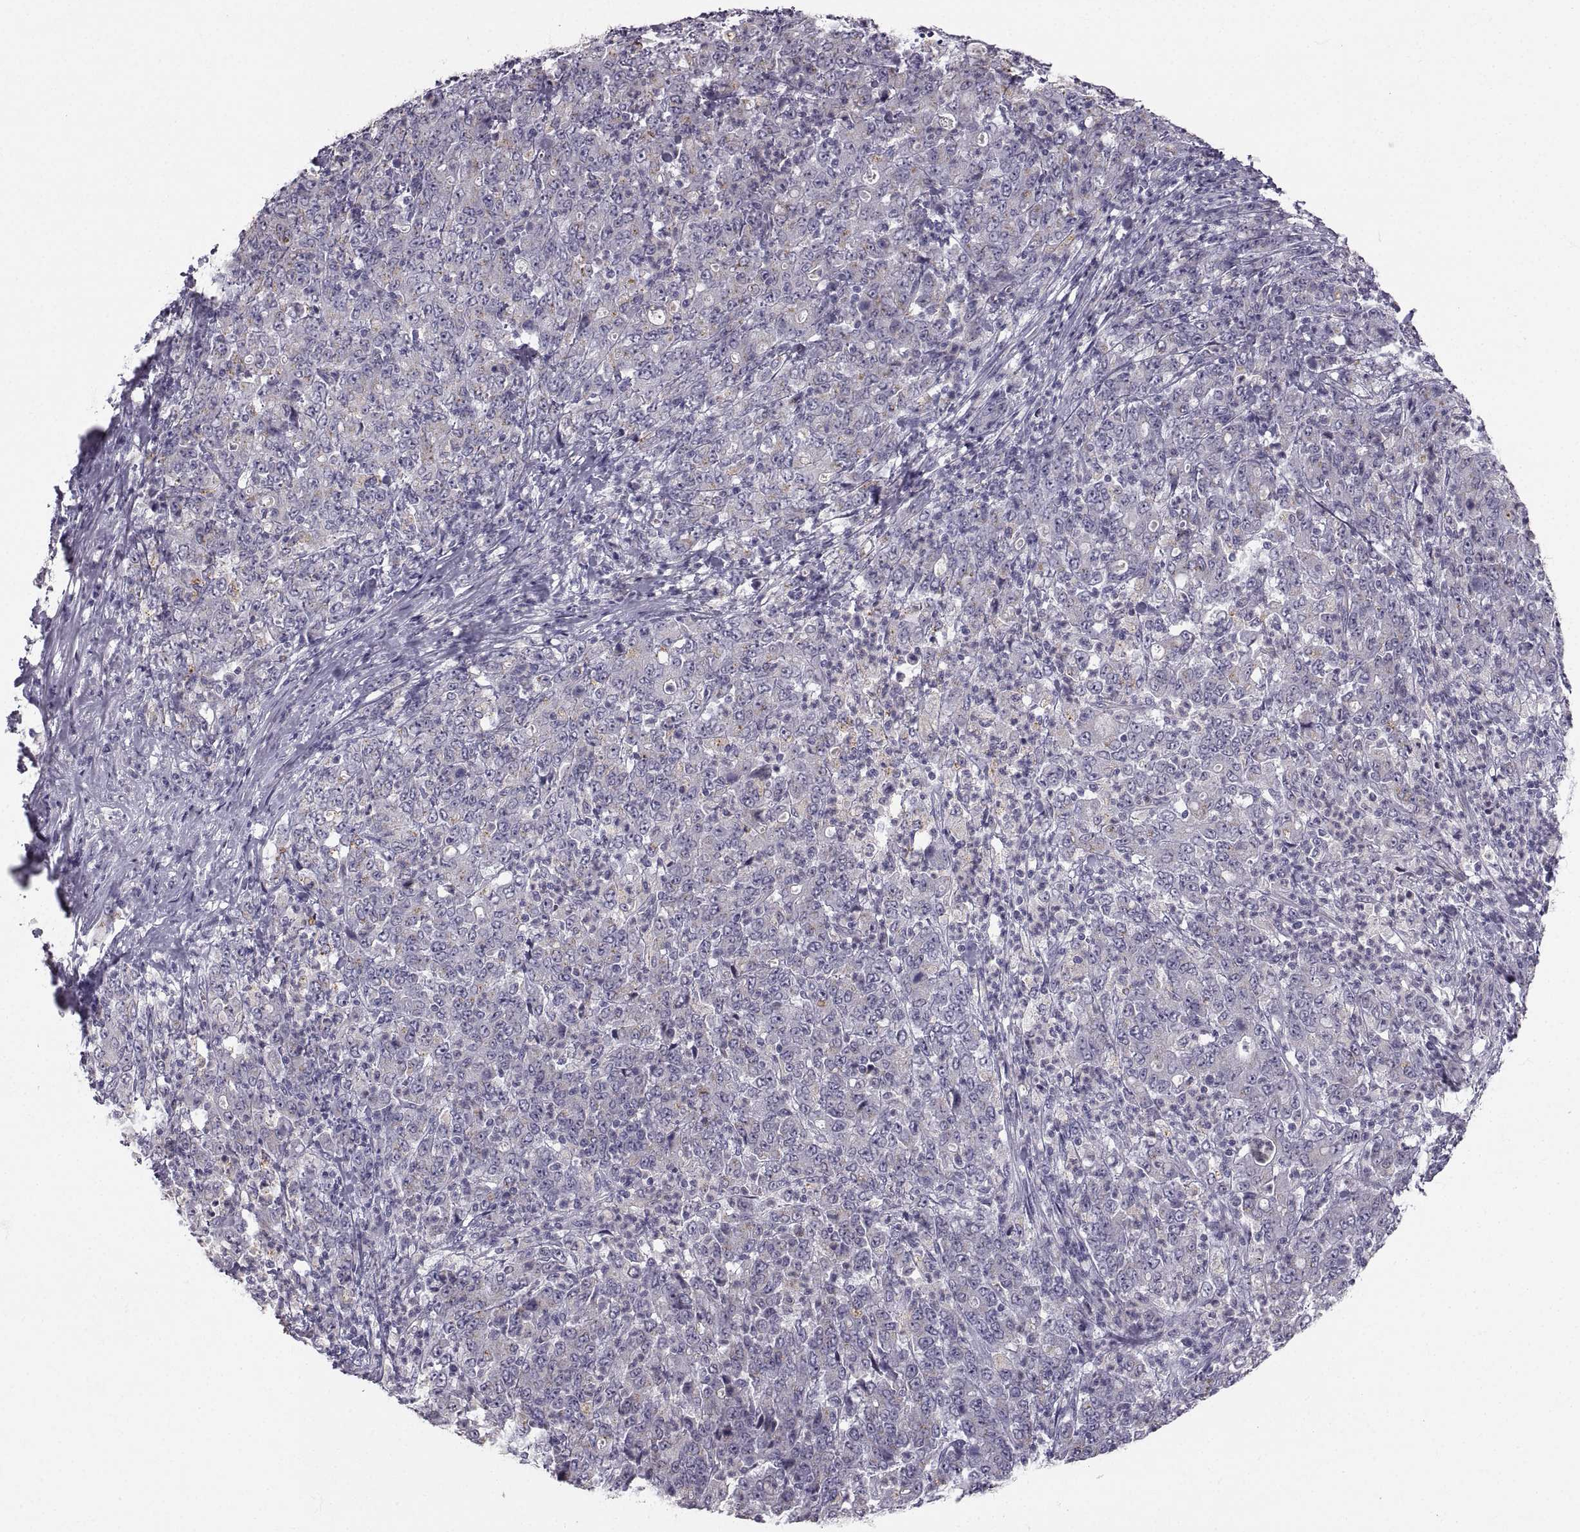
{"staining": {"intensity": "negative", "quantity": "none", "location": "none"}, "tissue": "stomach cancer", "cell_type": "Tumor cells", "image_type": "cancer", "snomed": [{"axis": "morphology", "description": "Adenocarcinoma, NOS"}, {"axis": "topography", "description": "Stomach, lower"}], "caption": "The image reveals no significant expression in tumor cells of stomach cancer (adenocarcinoma).", "gene": "PGM5", "patient": {"sex": "female", "age": 71}}